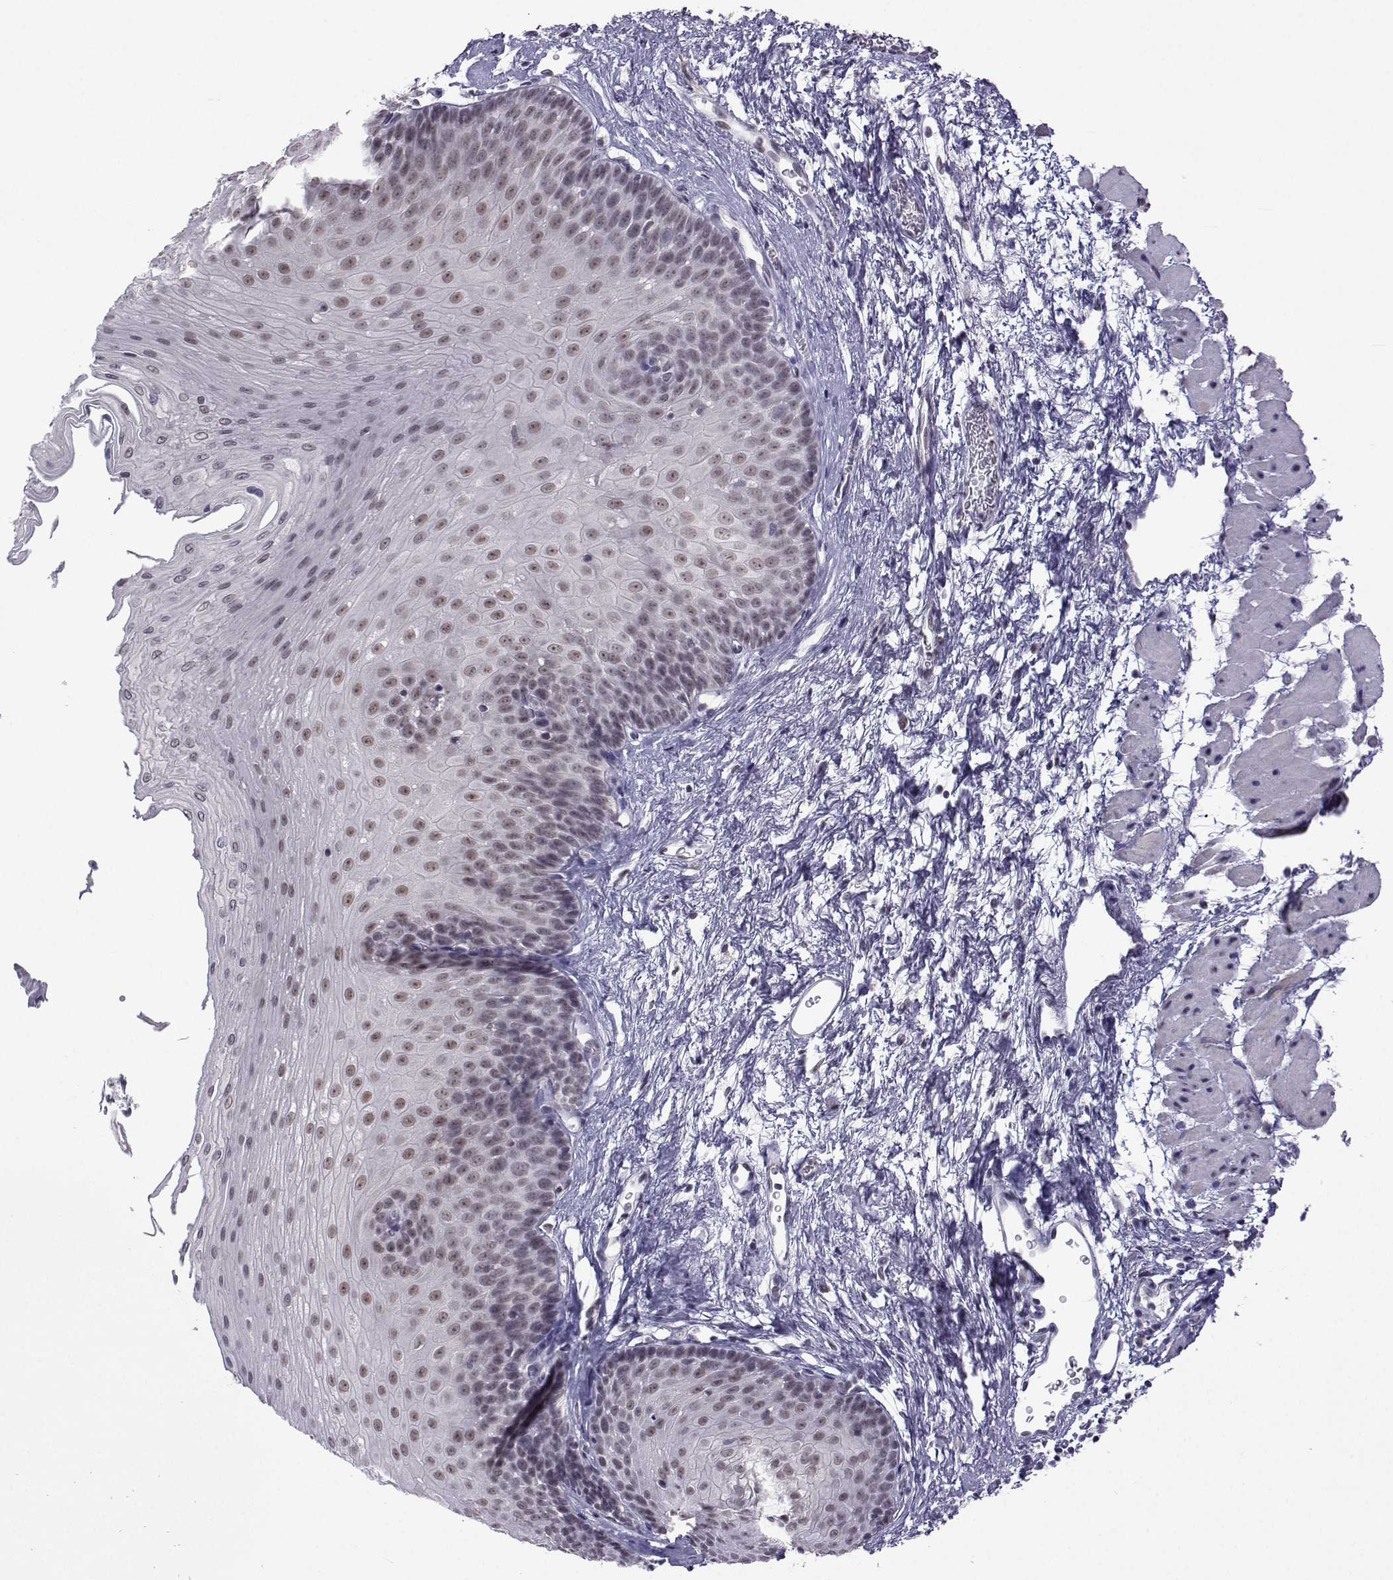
{"staining": {"intensity": "weak", "quantity": "25%-75%", "location": "nuclear"}, "tissue": "esophagus", "cell_type": "Squamous epithelial cells", "image_type": "normal", "snomed": [{"axis": "morphology", "description": "Normal tissue, NOS"}, {"axis": "topography", "description": "Esophagus"}], "caption": "Unremarkable esophagus reveals weak nuclear expression in about 25%-75% of squamous epithelial cells The protein is shown in brown color, while the nuclei are stained blue..", "gene": "MED26", "patient": {"sex": "female", "age": 62}}